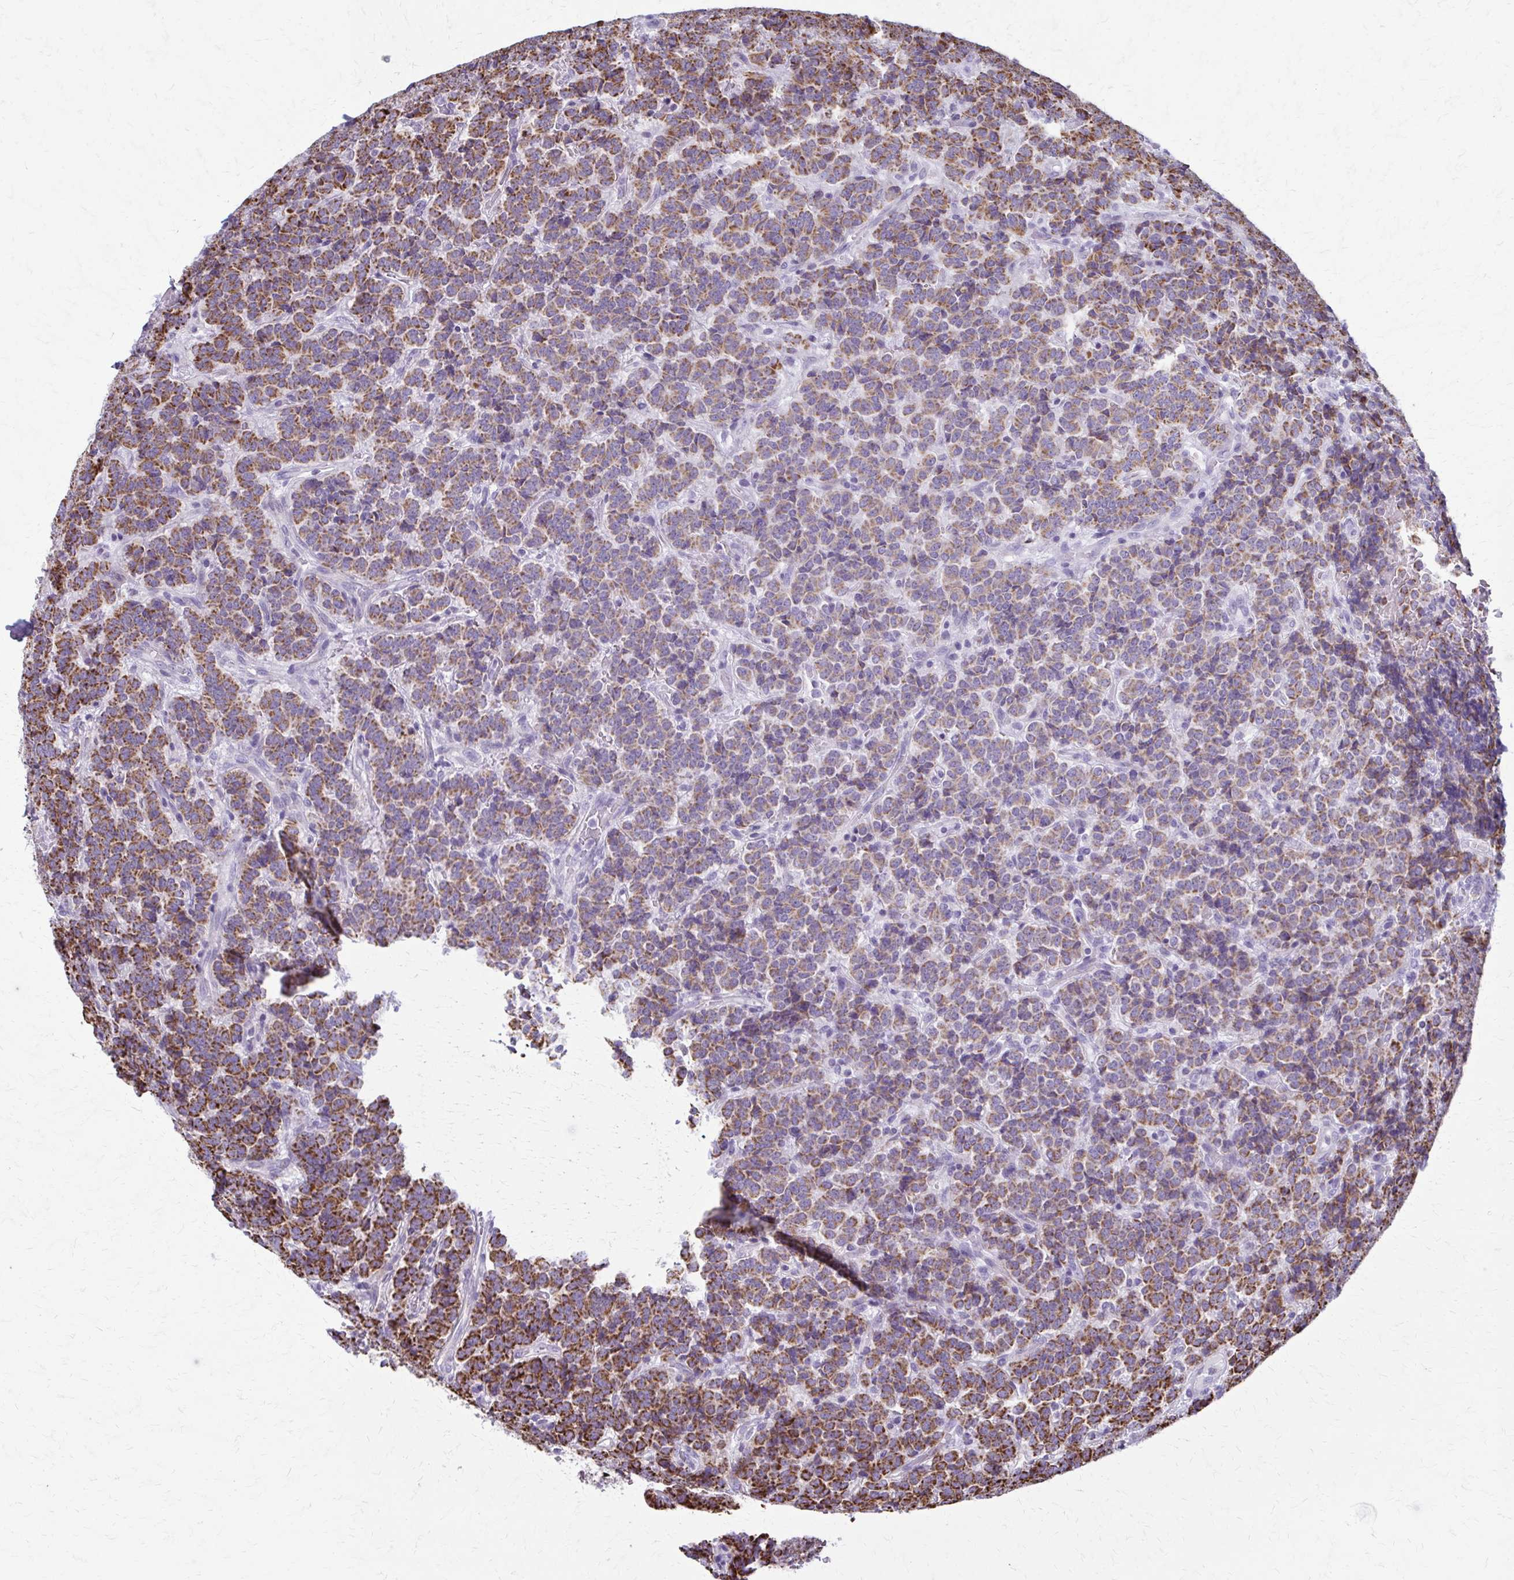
{"staining": {"intensity": "moderate", "quantity": ">75%", "location": "cytoplasmic/membranous"}, "tissue": "carcinoid", "cell_type": "Tumor cells", "image_type": "cancer", "snomed": [{"axis": "morphology", "description": "Carcinoid, malignant, NOS"}, {"axis": "topography", "description": "Pancreas"}], "caption": "This micrograph demonstrates IHC staining of human carcinoid, with medium moderate cytoplasmic/membranous expression in approximately >75% of tumor cells.", "gene": "TVP23A", "patient": {"sex": "male", "age": 36}}